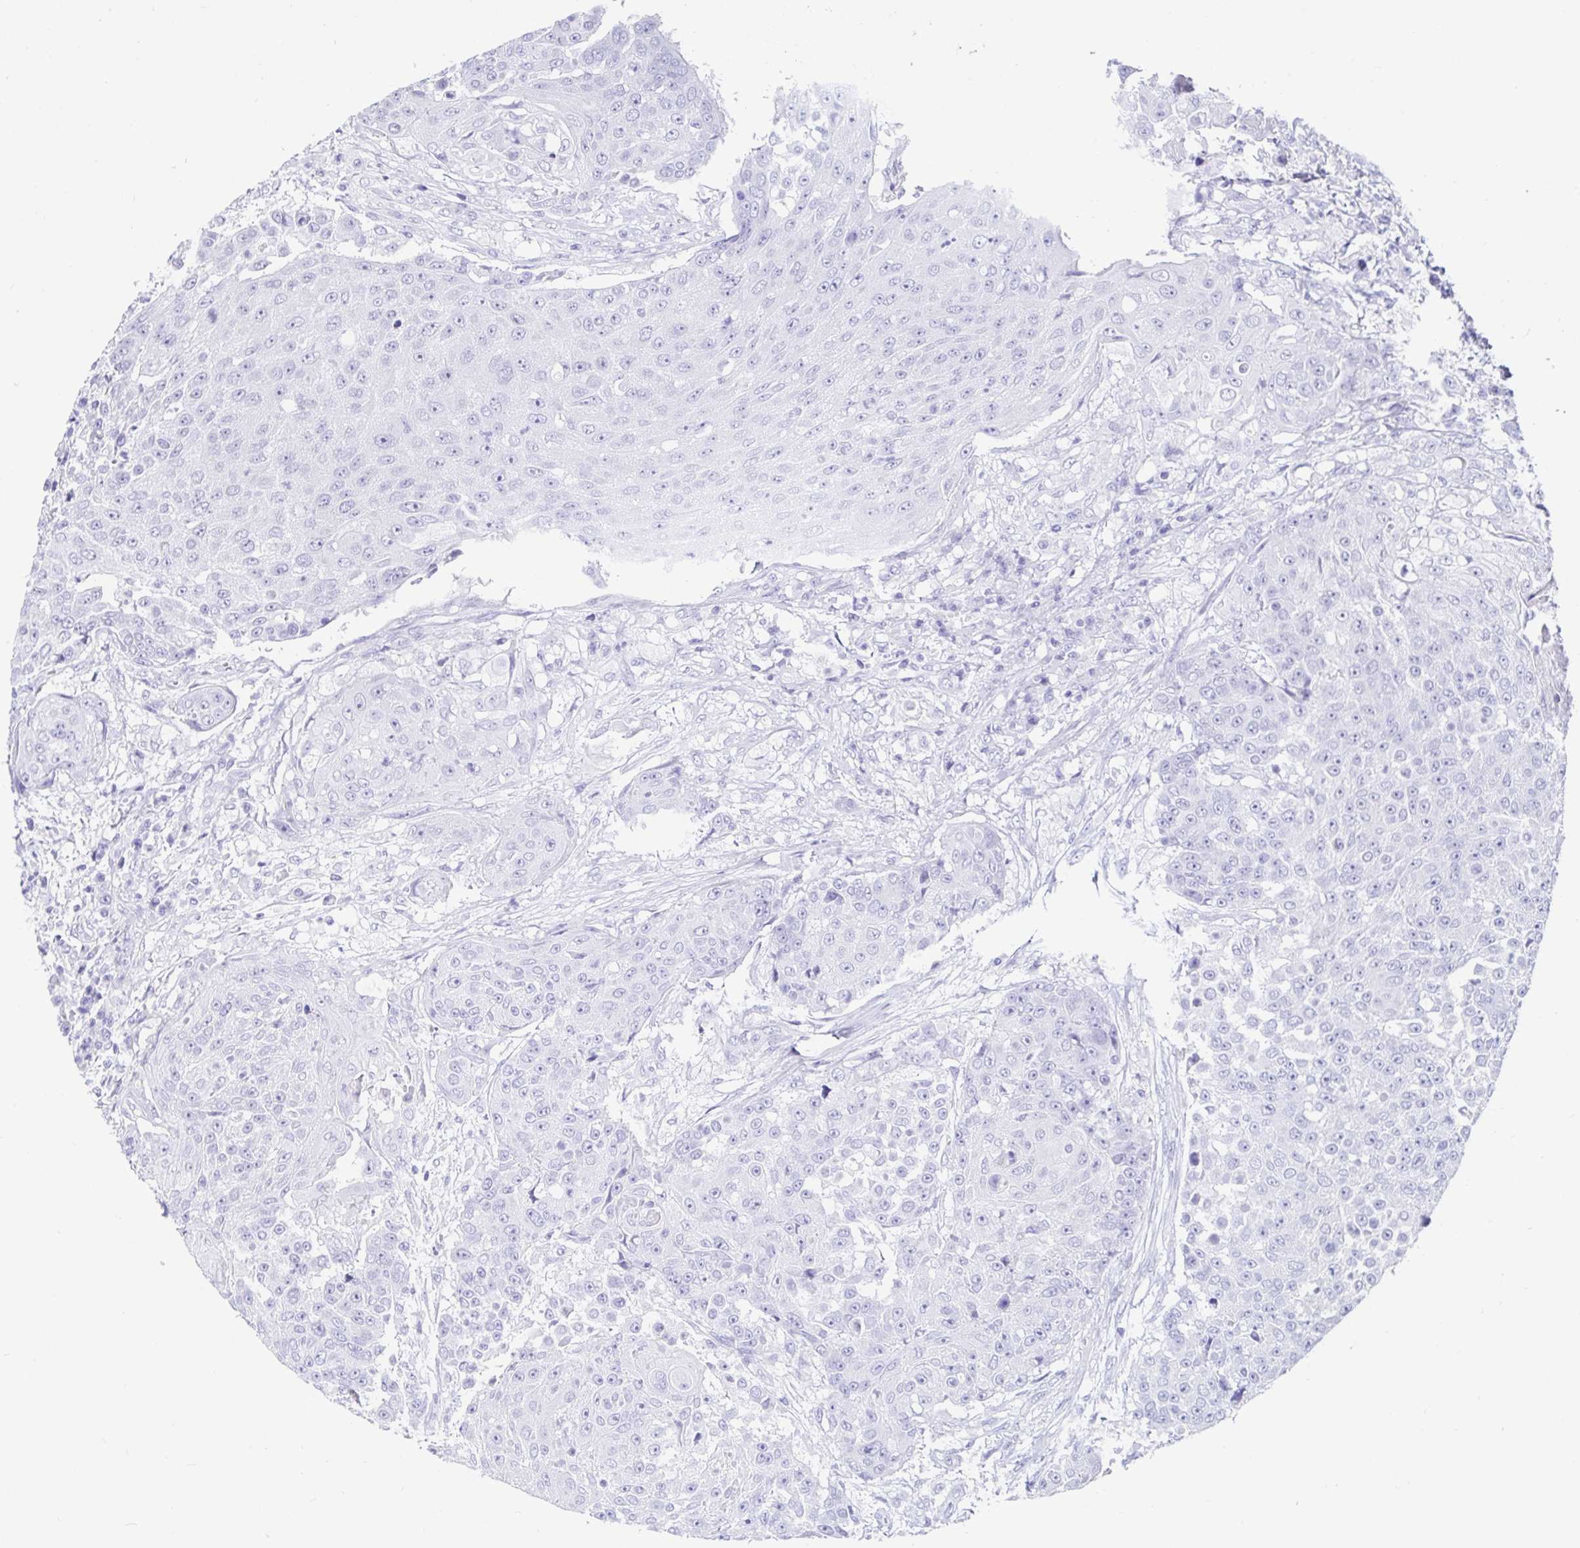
{"staining": {"intensity": "negative", "quantity": "none", "location": "none"}, "tissue": "urothelial cancer", "cell_type": "Tumor cells", "image_type": "cancer", "snomed": [{"axis": "morphology", "description": "Urothelial carcinoma, High grade"}, {"axis": "topography", "description": "Urinary bladder"}], "caption": "Urothelial cancer stained for a protein using immunohistochemistry demonstrates no expression tumor cells.", "gene": "ZPBP2", "patient": {"sex": "female", "age": 63}}